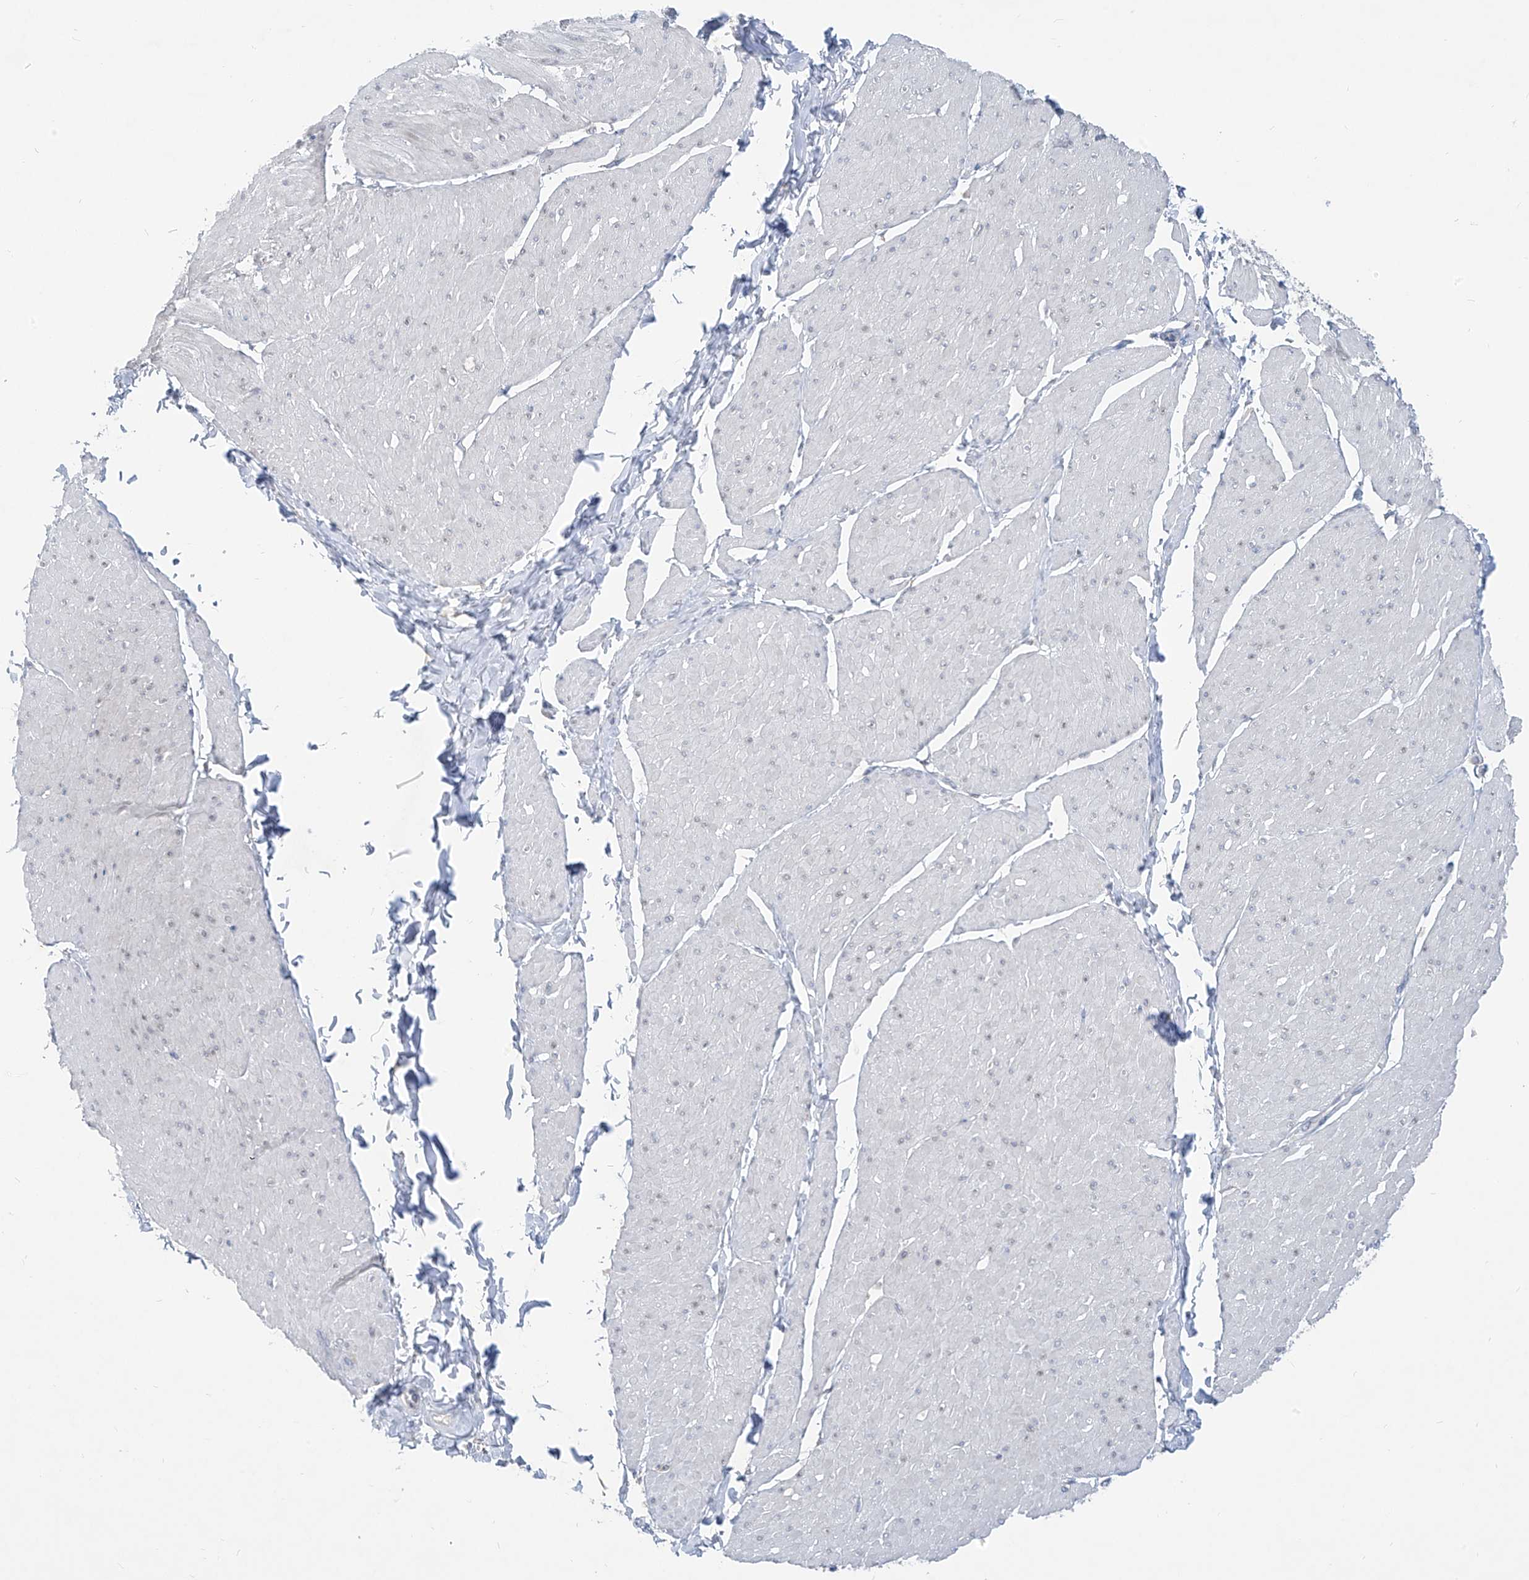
{"staining": {"intensity": "negative", "quantity": "none", "location": "none"}, "tissue": "smooth muscle", "cell_type": "Smooth muscle cells", "image_type": "normal", "snomed": [{"axis": "morphology", "description": "Urothelial carcinoma, High grade"}, {"axis": "topography", "description": "Urinary bladder"}], "caption": "High power microscopy image of an IHC image of unremarkable smooth muscle, revealing no significant expression in smooth muscle cells. Nuclei are stained in blue.", "gene": "KRTAP25", "patient": {"sex": "male", "age": 46}}